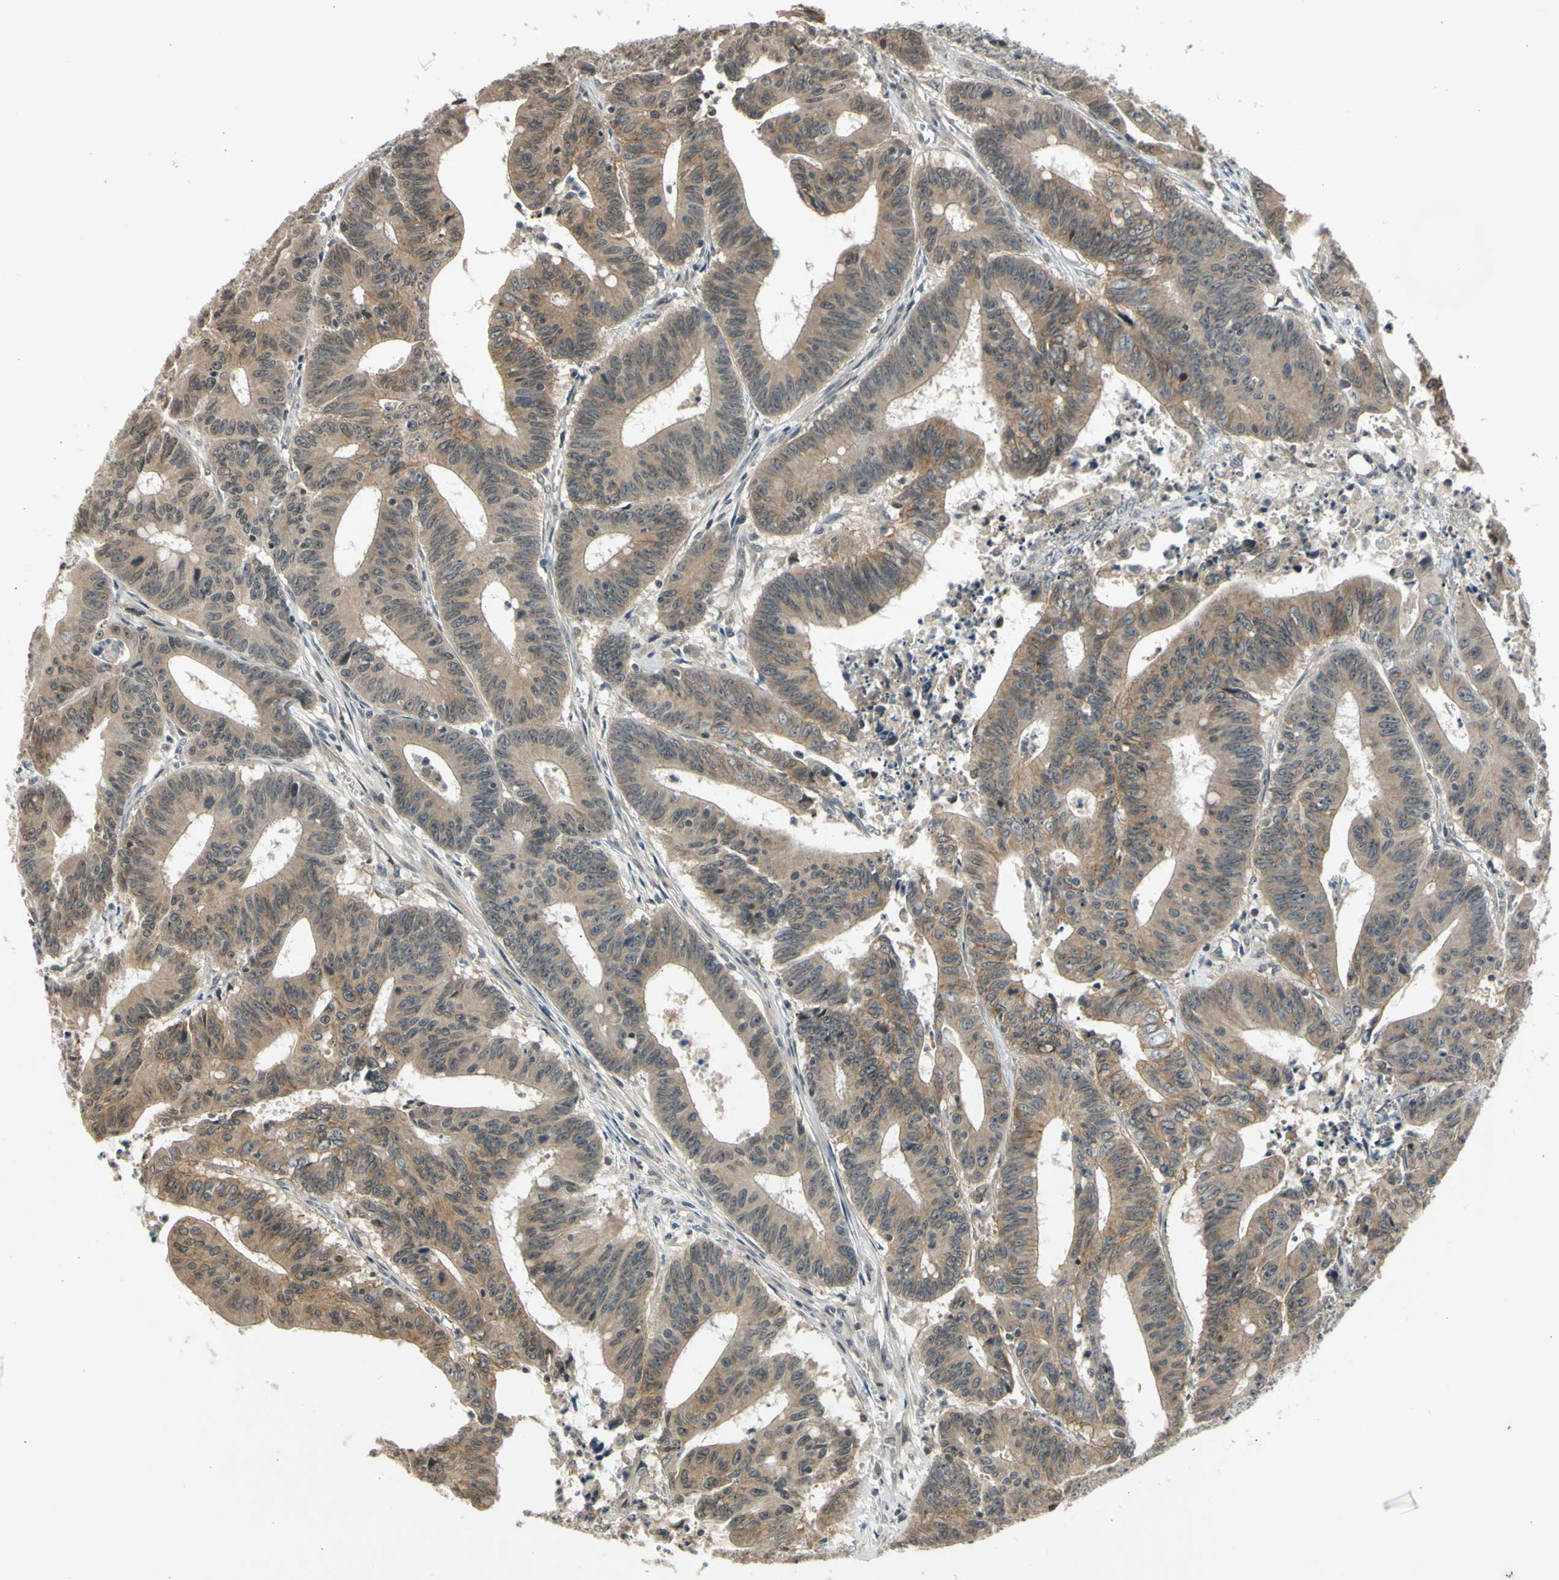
{"staining": {"intensity": "moderate", "quantity": ">75%", "location": "cytoplasmic/membranous"}, "tissue": "colorectal cancer", "cell_type": "Tumor cells", "image_type": "cancer", "snomed": [{"axis": "morphology", "description": "Adenocarcinoma, NOS"}, {"axis": "topography", "description": "Colon"}], "caption": "Tumor cells exhibit medium levels of moderate cytoplasmic/membranous expression in approximately >75% of cells in colorectal cancer (adenocarcinoma). The staining was performed using DAB, with brown indicating positive protein expression. Nuclei are stained blue with hematoxylin.", "gene": "EFNB2", "patient": {"sex": "male", "age": 45}}